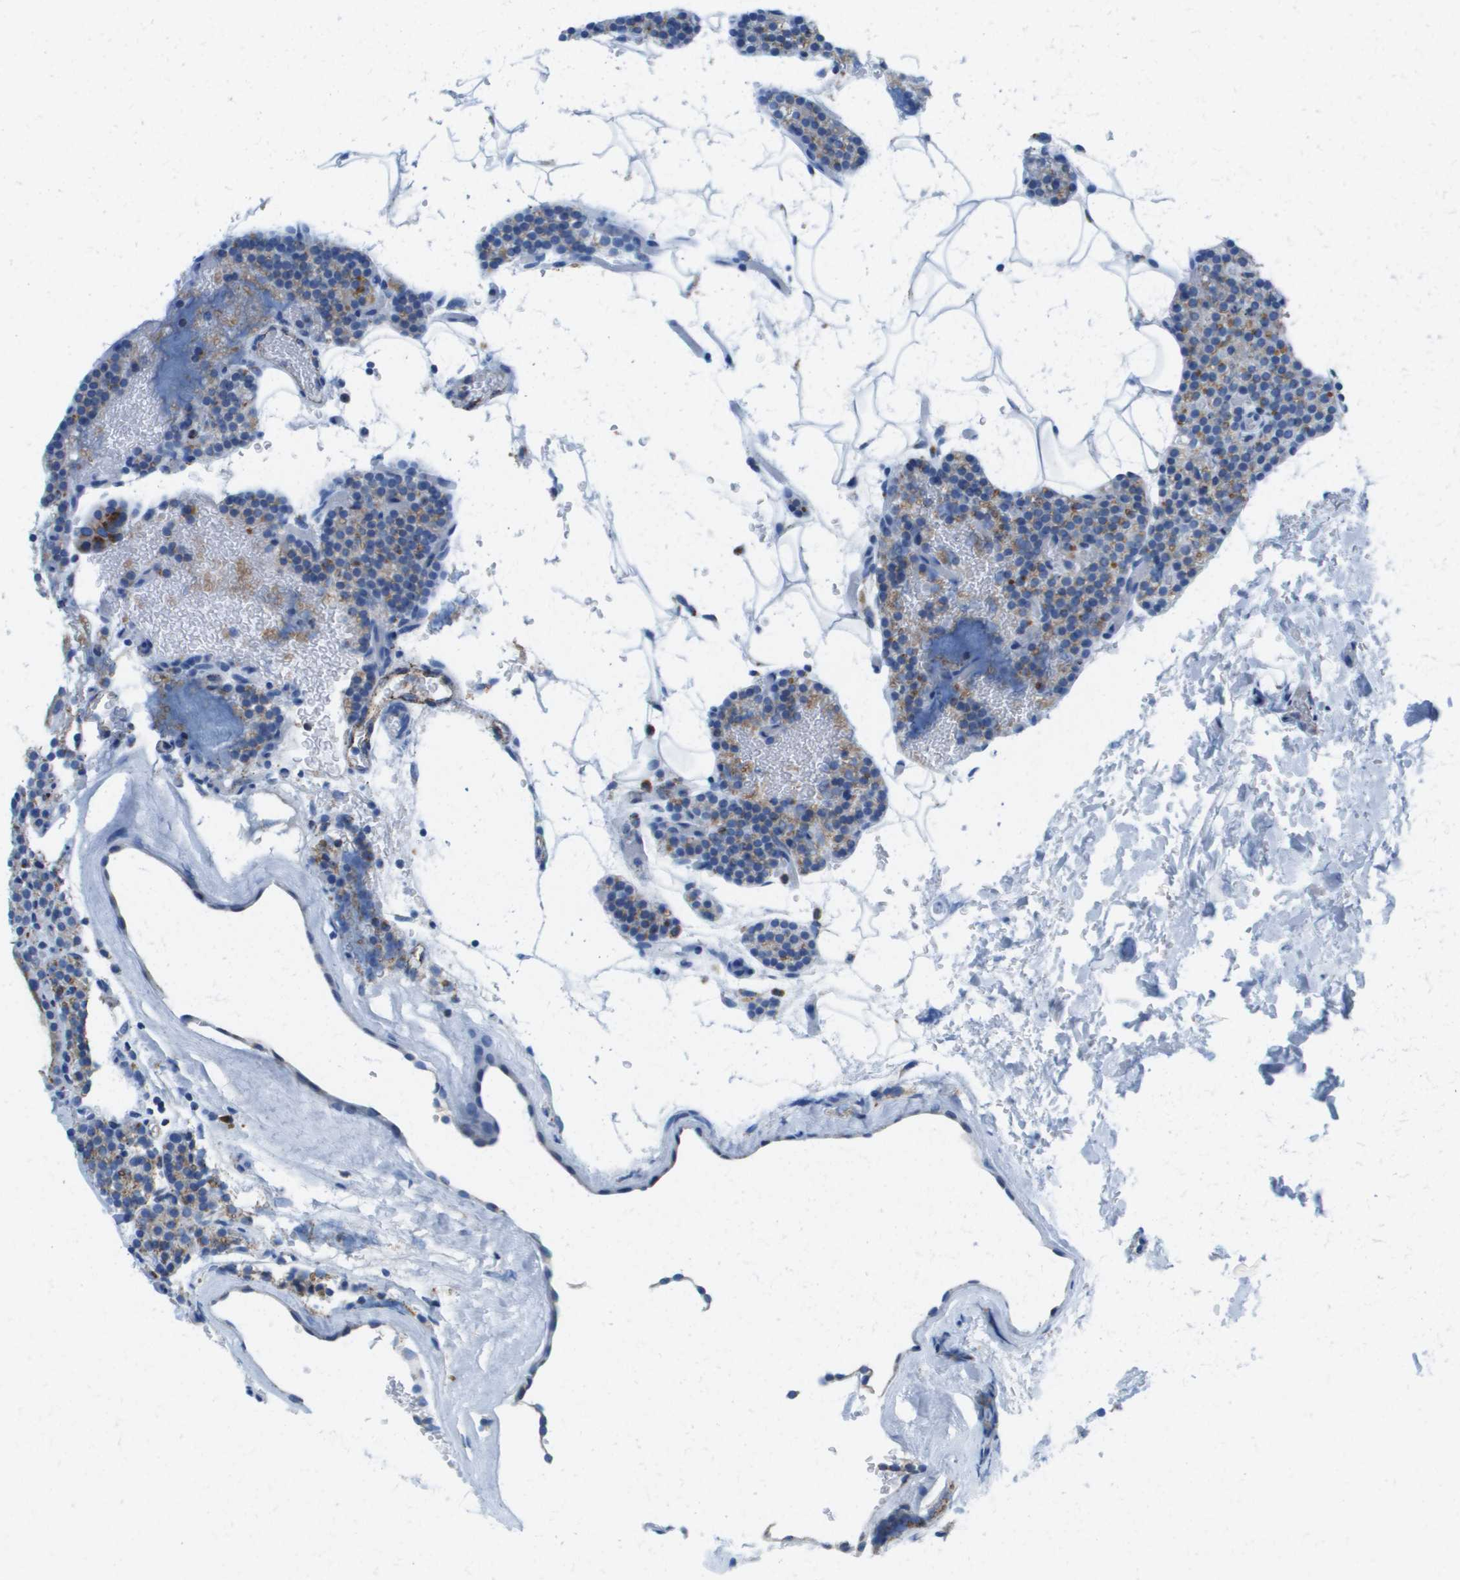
{"staining": {"intensity": "moderate", "quantity": "25%-75%", "location": "cytoplasmic/membranous"}, "tissue": "parathyroid gland", "cell_type": "Glandular cells", "image_type": "normal", "snomed": [{"axis": "morphology", "description": "Normal tissue, NOS"}, {"axis": "morphology", "description": "Inflammation chronic"}, {"axis": "morphology", "description": "Goiter, colloid"}, {"axis": "topography", "description": "Thyroid gland"}, {"axis": "topography", "description": "Parathyroid gland"}], "caption": "Human parathyroid gland stained with a brown dye exhibits moderate cytoplasmic/membranous positive expression in approximately 25%-75% of glandular cells.", "gene": "PRCP", "patient": {"sex": "male", "age": 65}}